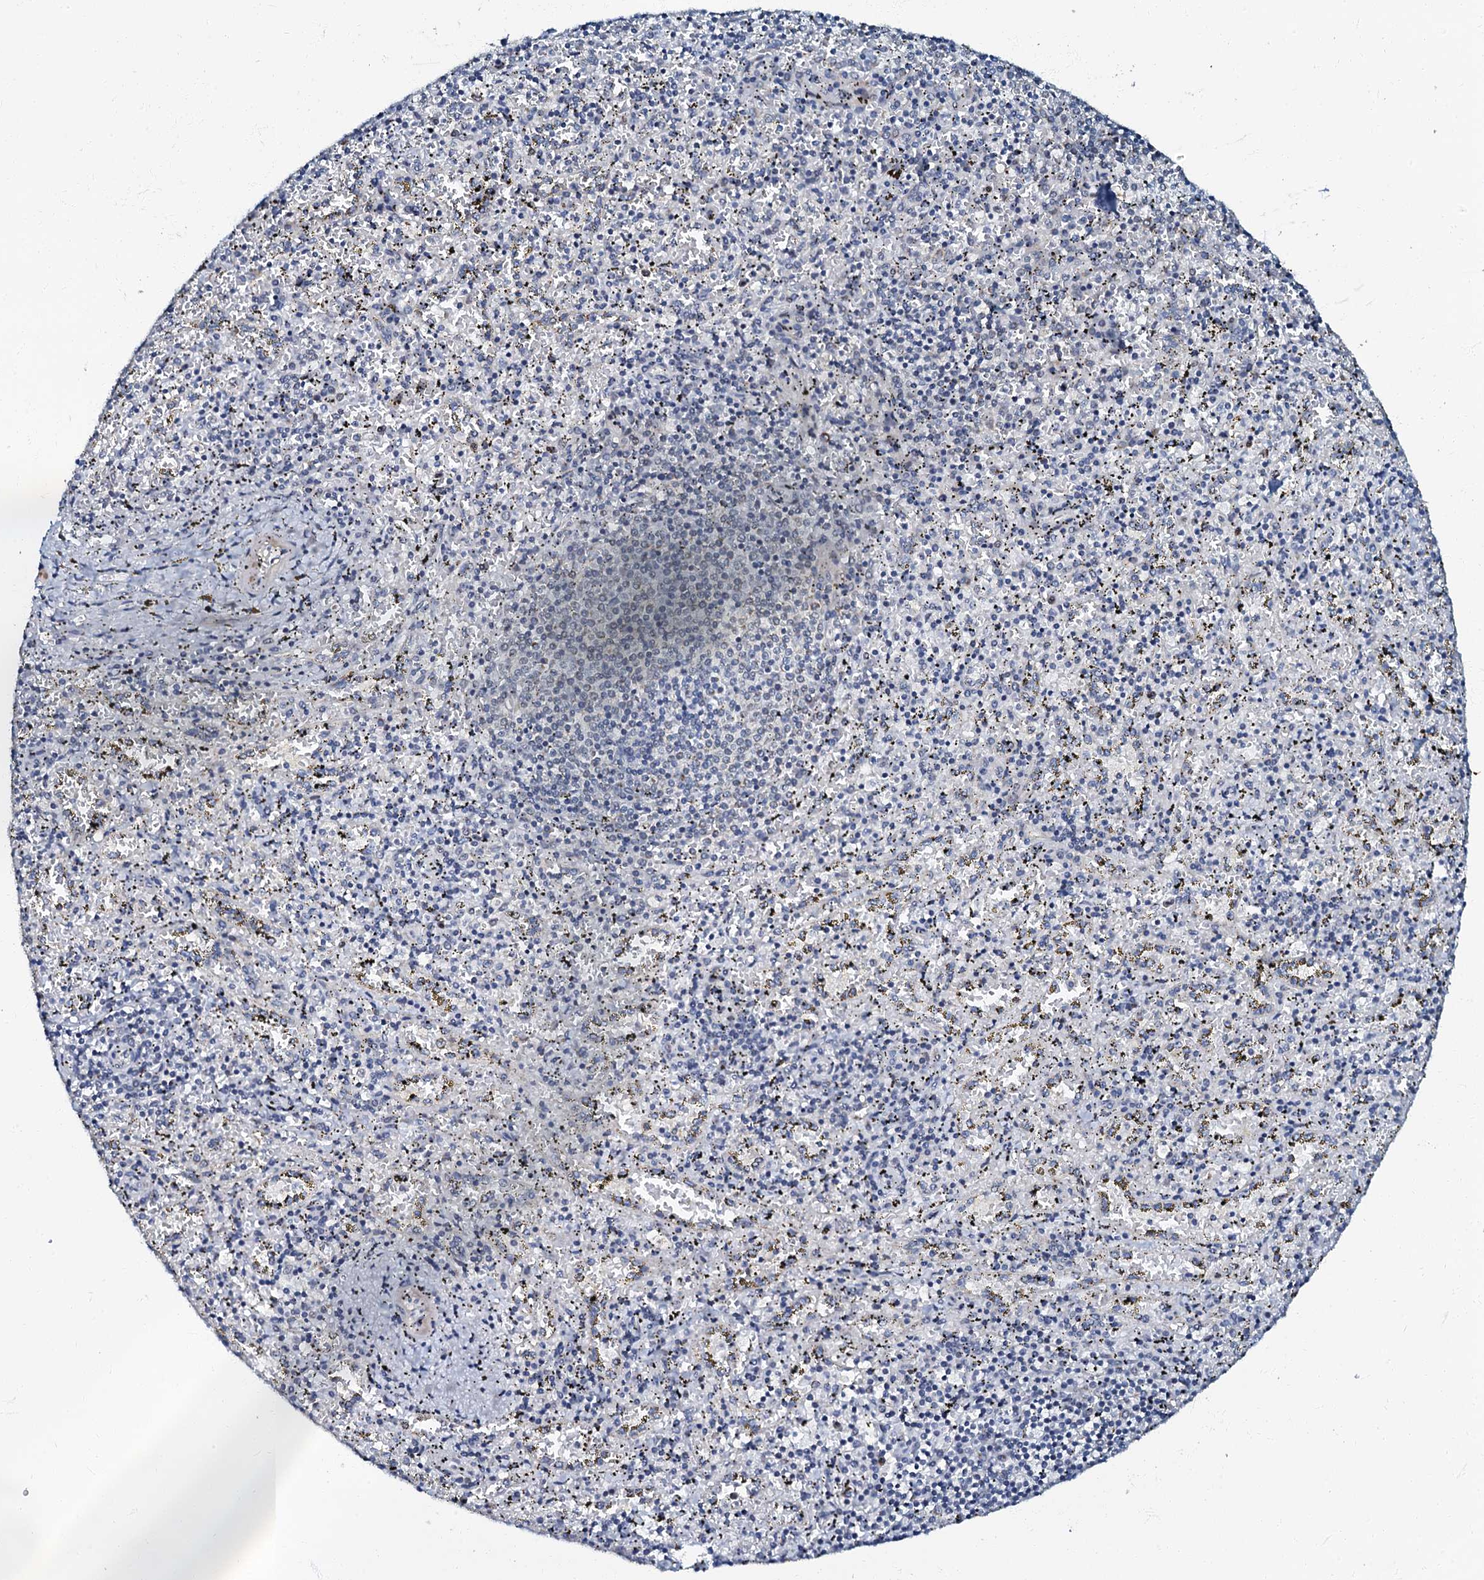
{"staining": {"intensity": "negative", "quantity": "none", "location": "none"}, "tissue": "spleen", "cell_type": "Cells in red pulp", "image_type": "normal", "snomed": [{"axis": "morphology", "description": "Normal tissue, NOS"}, {"axis": "topography", "description": "Spleen"}], "caption": "Immunohistochemistry (IHC) image of normal spleen stained for a protein (brown), which exhibits no expression in cells in red pulp.", "gene": "MRPL51", "patient": {"sex": "male", "age": 11}}